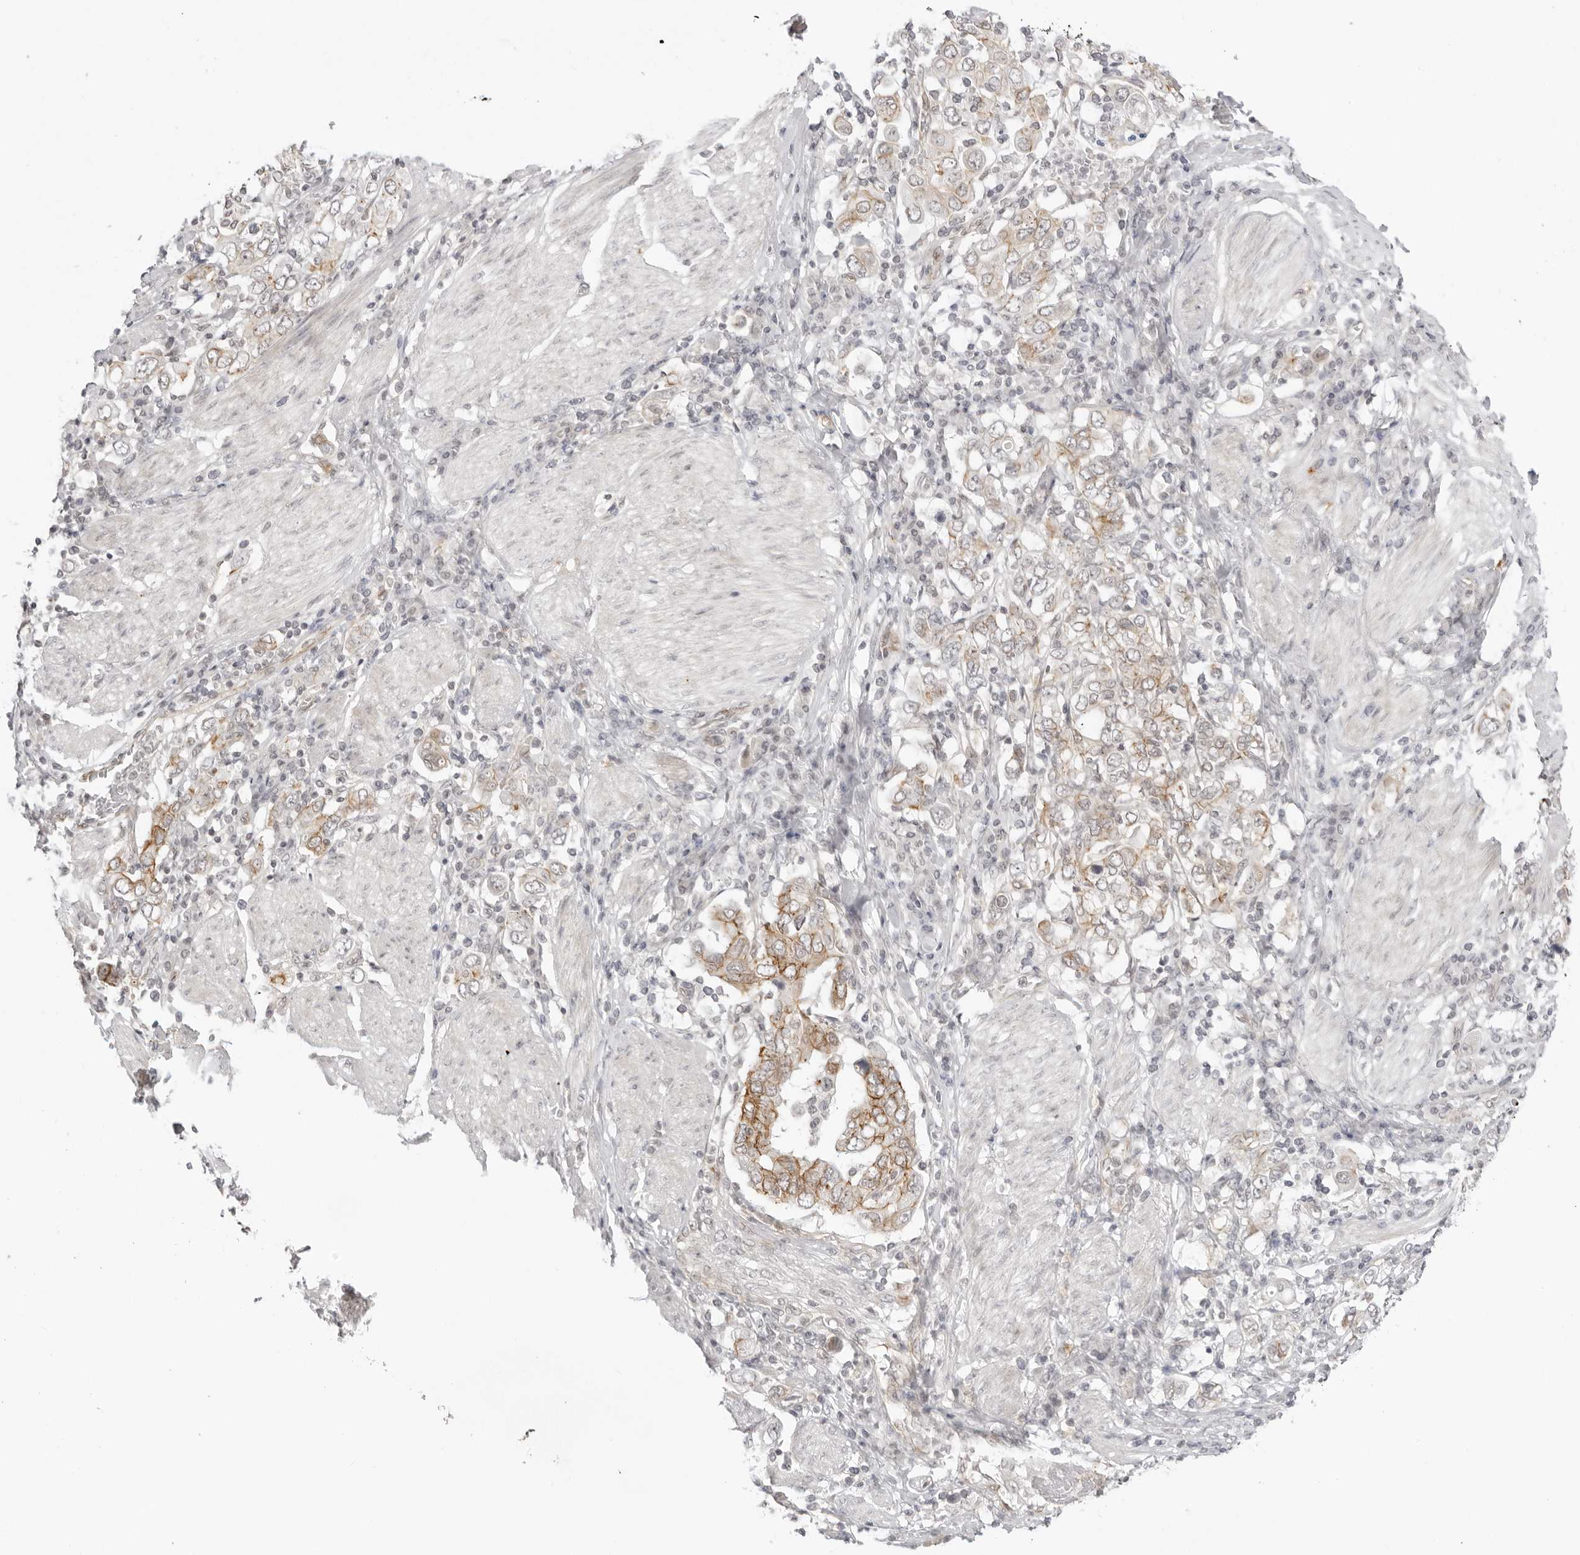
{"staining": {"intensity": "moderate", "quantity": ">75%", "location": "cytoplasmic/membranous"}, "tissue": "stomach cancer", "cell_type": "Tumor cells", "image_type": "cancer", "snomed": [{"axis": "morphology", "description": "Adenocarcinoma, NOS"}, {"axis": "topography", "description": "Stomach, upper"}], "caption": "An image of stomach adenocarcinoma stained for a protein exhibits moderate cytoplasmic/membranous brown staining in tumor cells. (DAB IHC with brightfield microscopy, high magnification).", "gene": "TRAPPC3", "patient": {"sex": "male", "age": 62}}